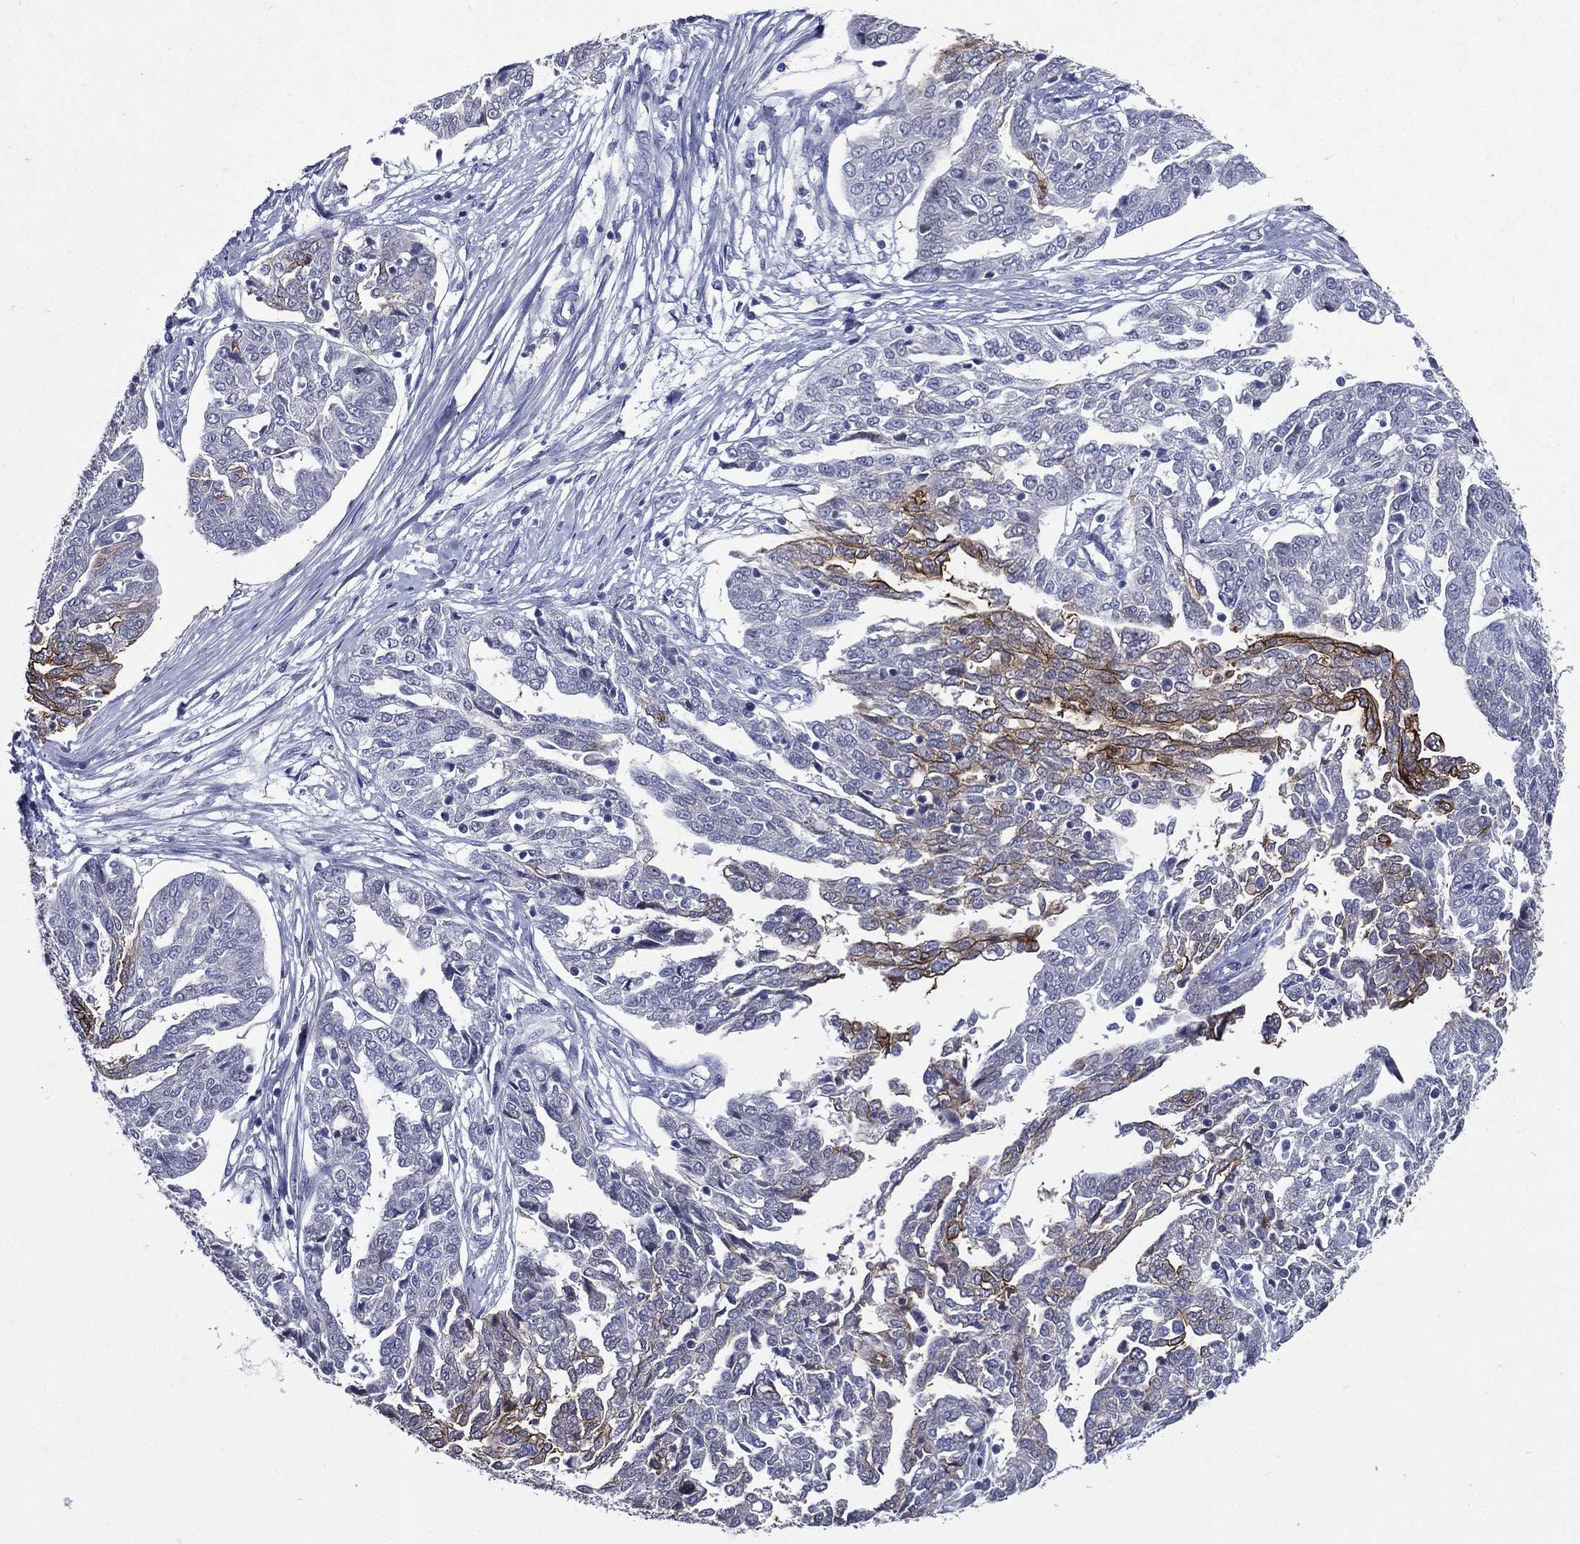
{"staining": {"intensity": "strong", "quantity": "<25%", "location": "cytoplasmic/membranous"}, "tissue": "ovarian cancer", "cell_type": "Tumor cells", "image_type": "cancer", "snomed": [{"axis": "morphology", "description": "Cystadenocarcinoma, serous, NOS"}, {"axis": "topography", "description": "Ovary"}], "caption": "About <25% of tumor cells in human ovarian serous cystadenocarcinoma show strong cytoplasmic/membranous protein expression as visualized by brown immunohistochemical staining.", "gene": "TGM1", "patient": {"sex": "female", "age": 67}}